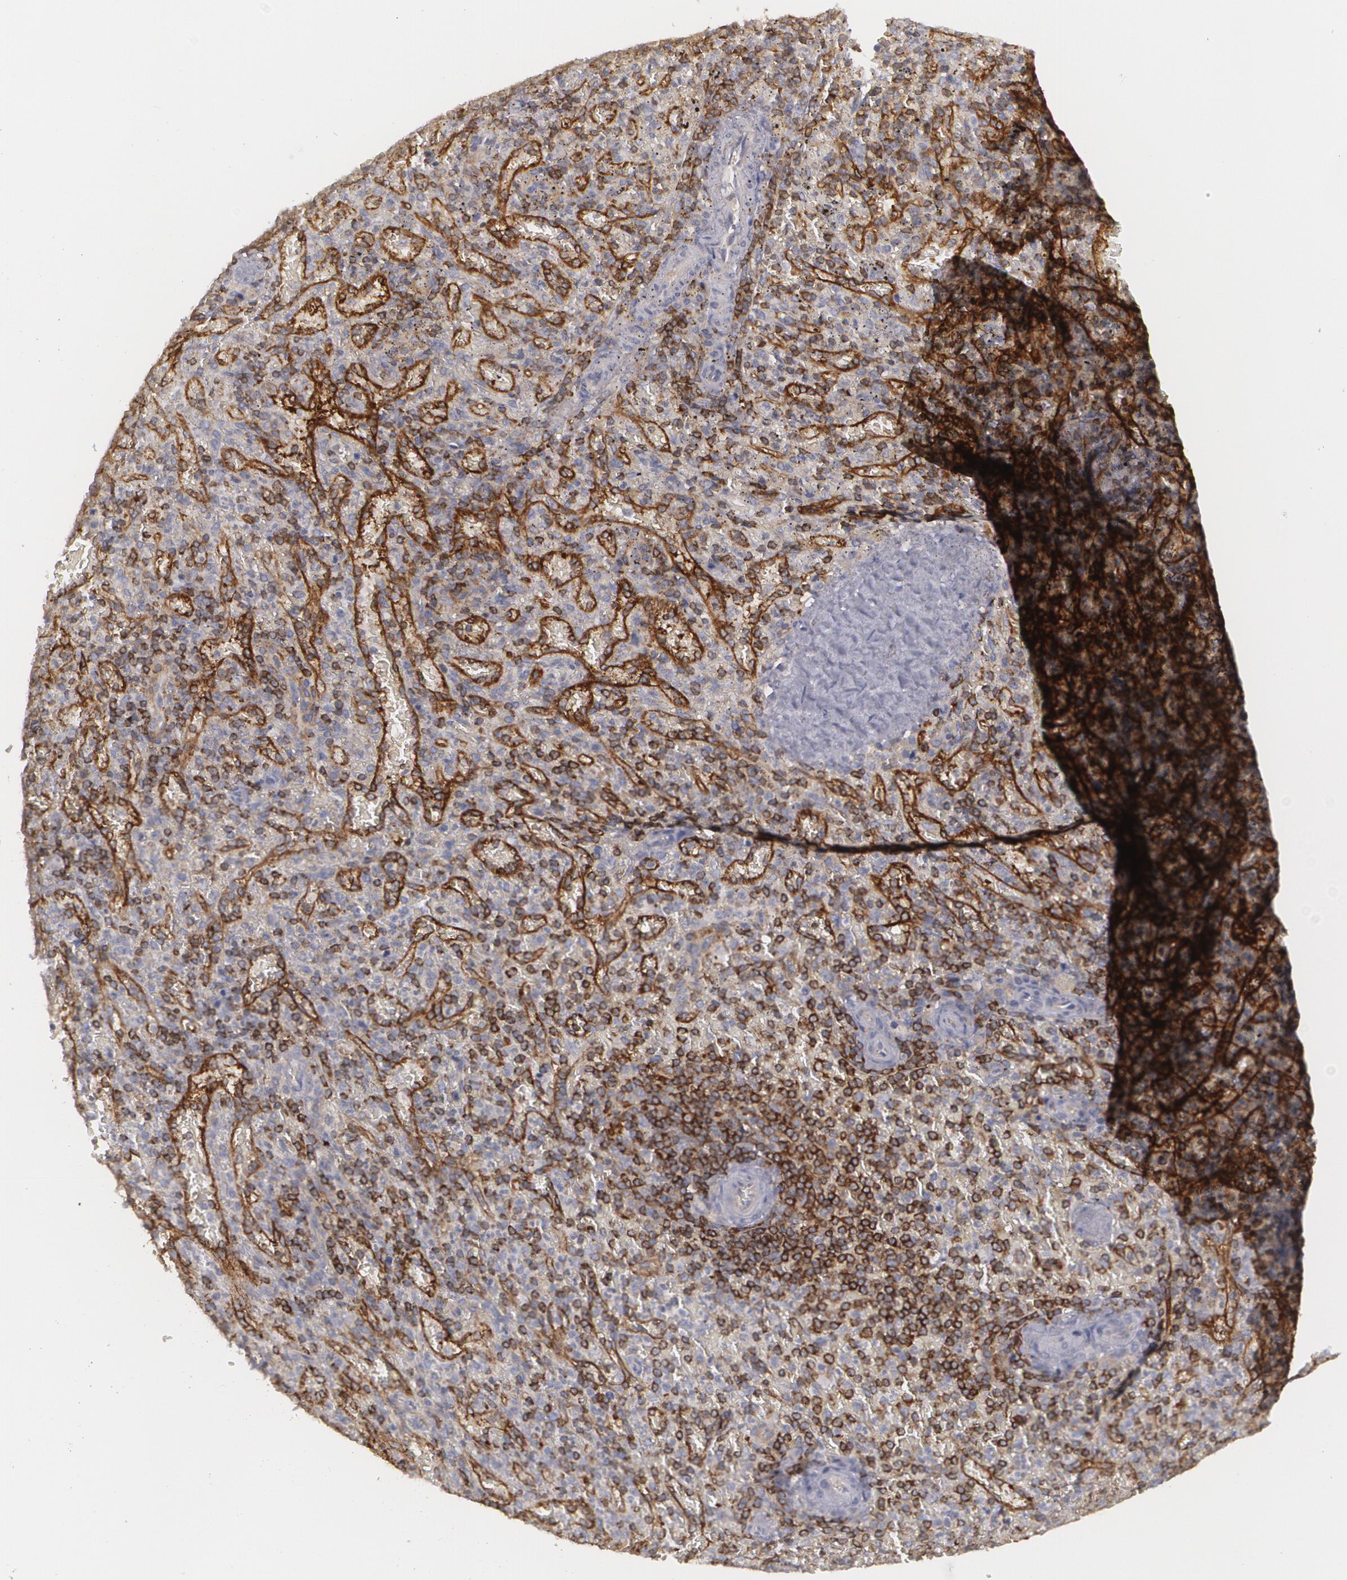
{"staining": {"intensity": "strong", "quantity": "25%-75%", "location": "cytoplasmic/membranous"}, "tissue": "spleen", "cell_type": "Cells in red pulp", "image_type": "normal", "snomed": [{"axis": "morphology", "description": "Normal tissue, NOS"}, {"axis": "topography", "description": "Spleen"}], "caption": "Spleen stained with a brown dye demonstrates strong cytoplasmic/membranous positive positivity in about 25%-75% of cells in red pulp.", "gene": "BIN1", "patient": {"sex": "female", "age": 50}}